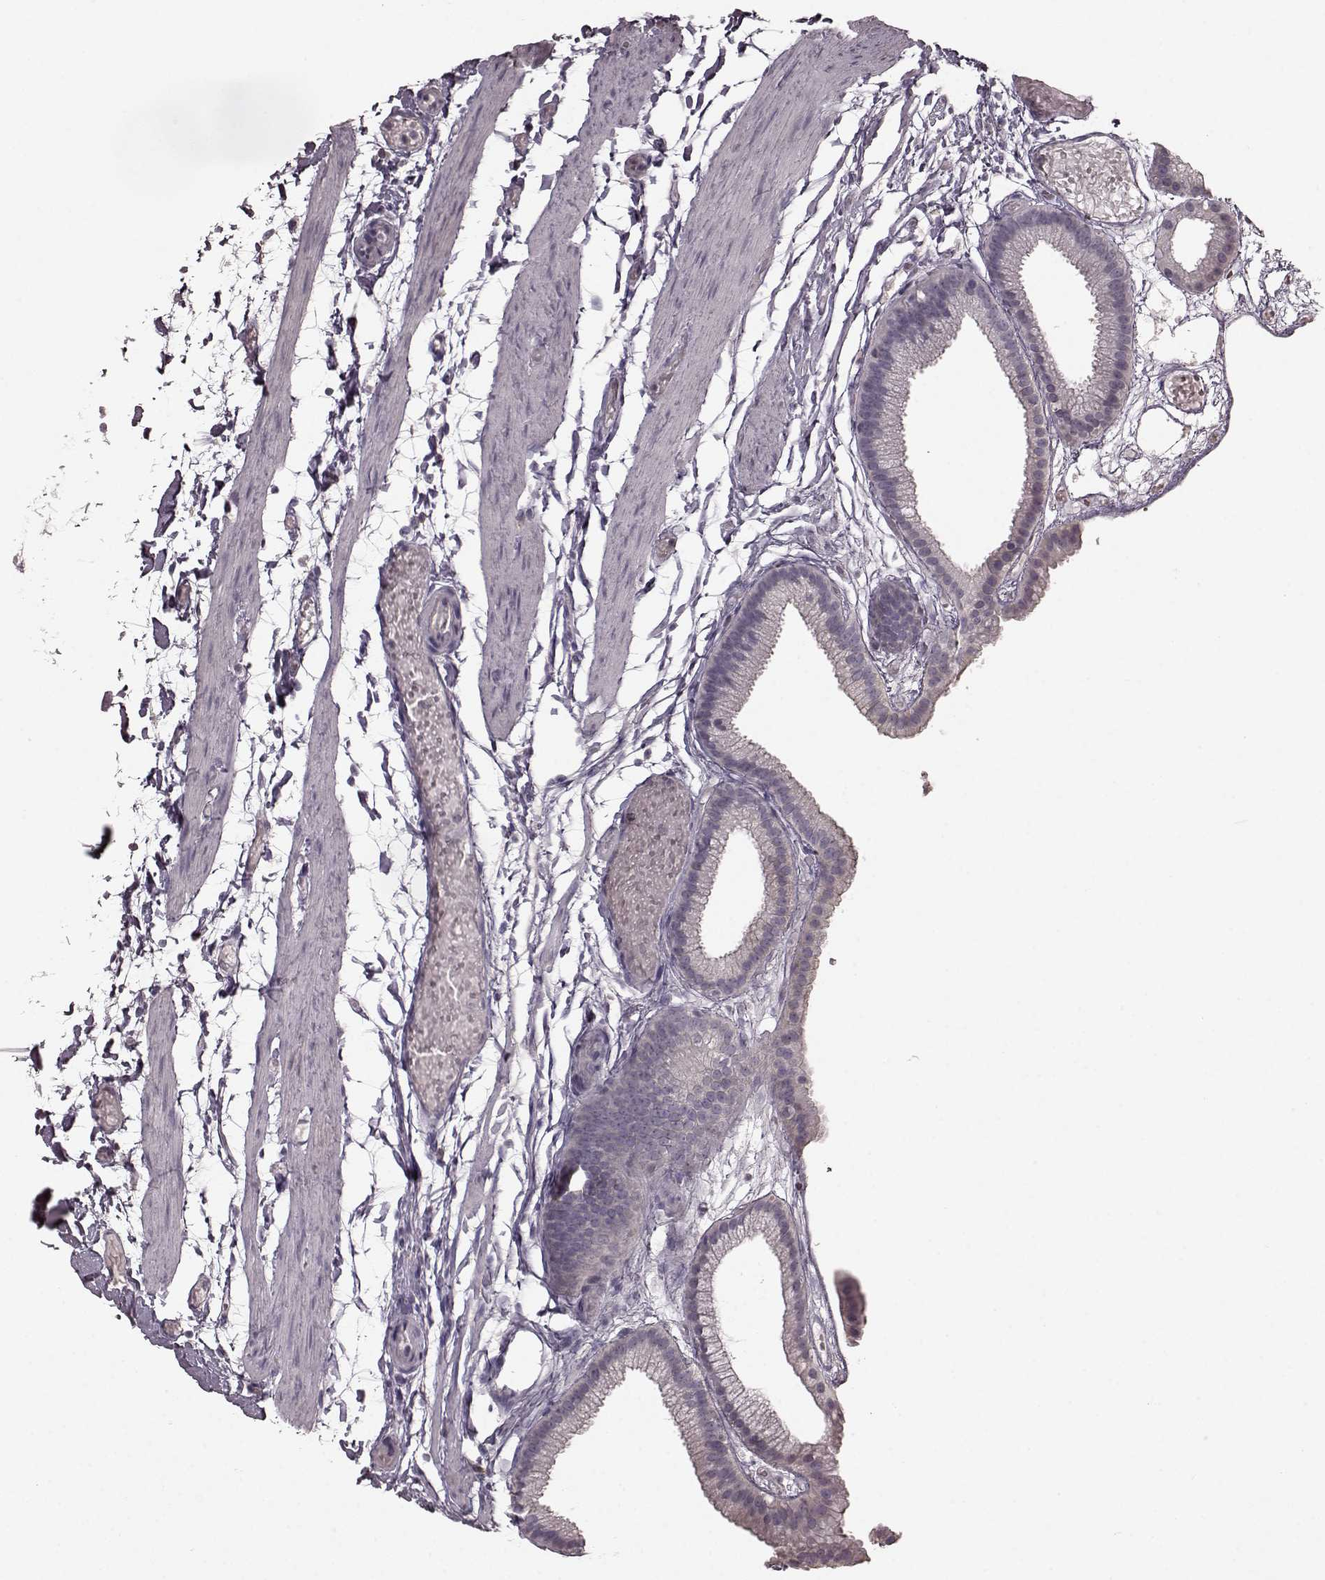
{"staining": {"intensity": "negative", "quantity": "none", "location": "none"}, "tissue": "gallbladder", "cell_type": "Glandular cells", "image_type": "normal", "snomed": [{"axis": "morphology", "description": "Normal tissue, NOS"}, {"axis": "topography", "description": "Gallbladder"}], "caption": "Glandular cells show no significant protein positivity in unremarkable gallbladder. Nuclei are stained in blue.", "gene": "CD28", "patient": {"sex": "female", "age": 45}}